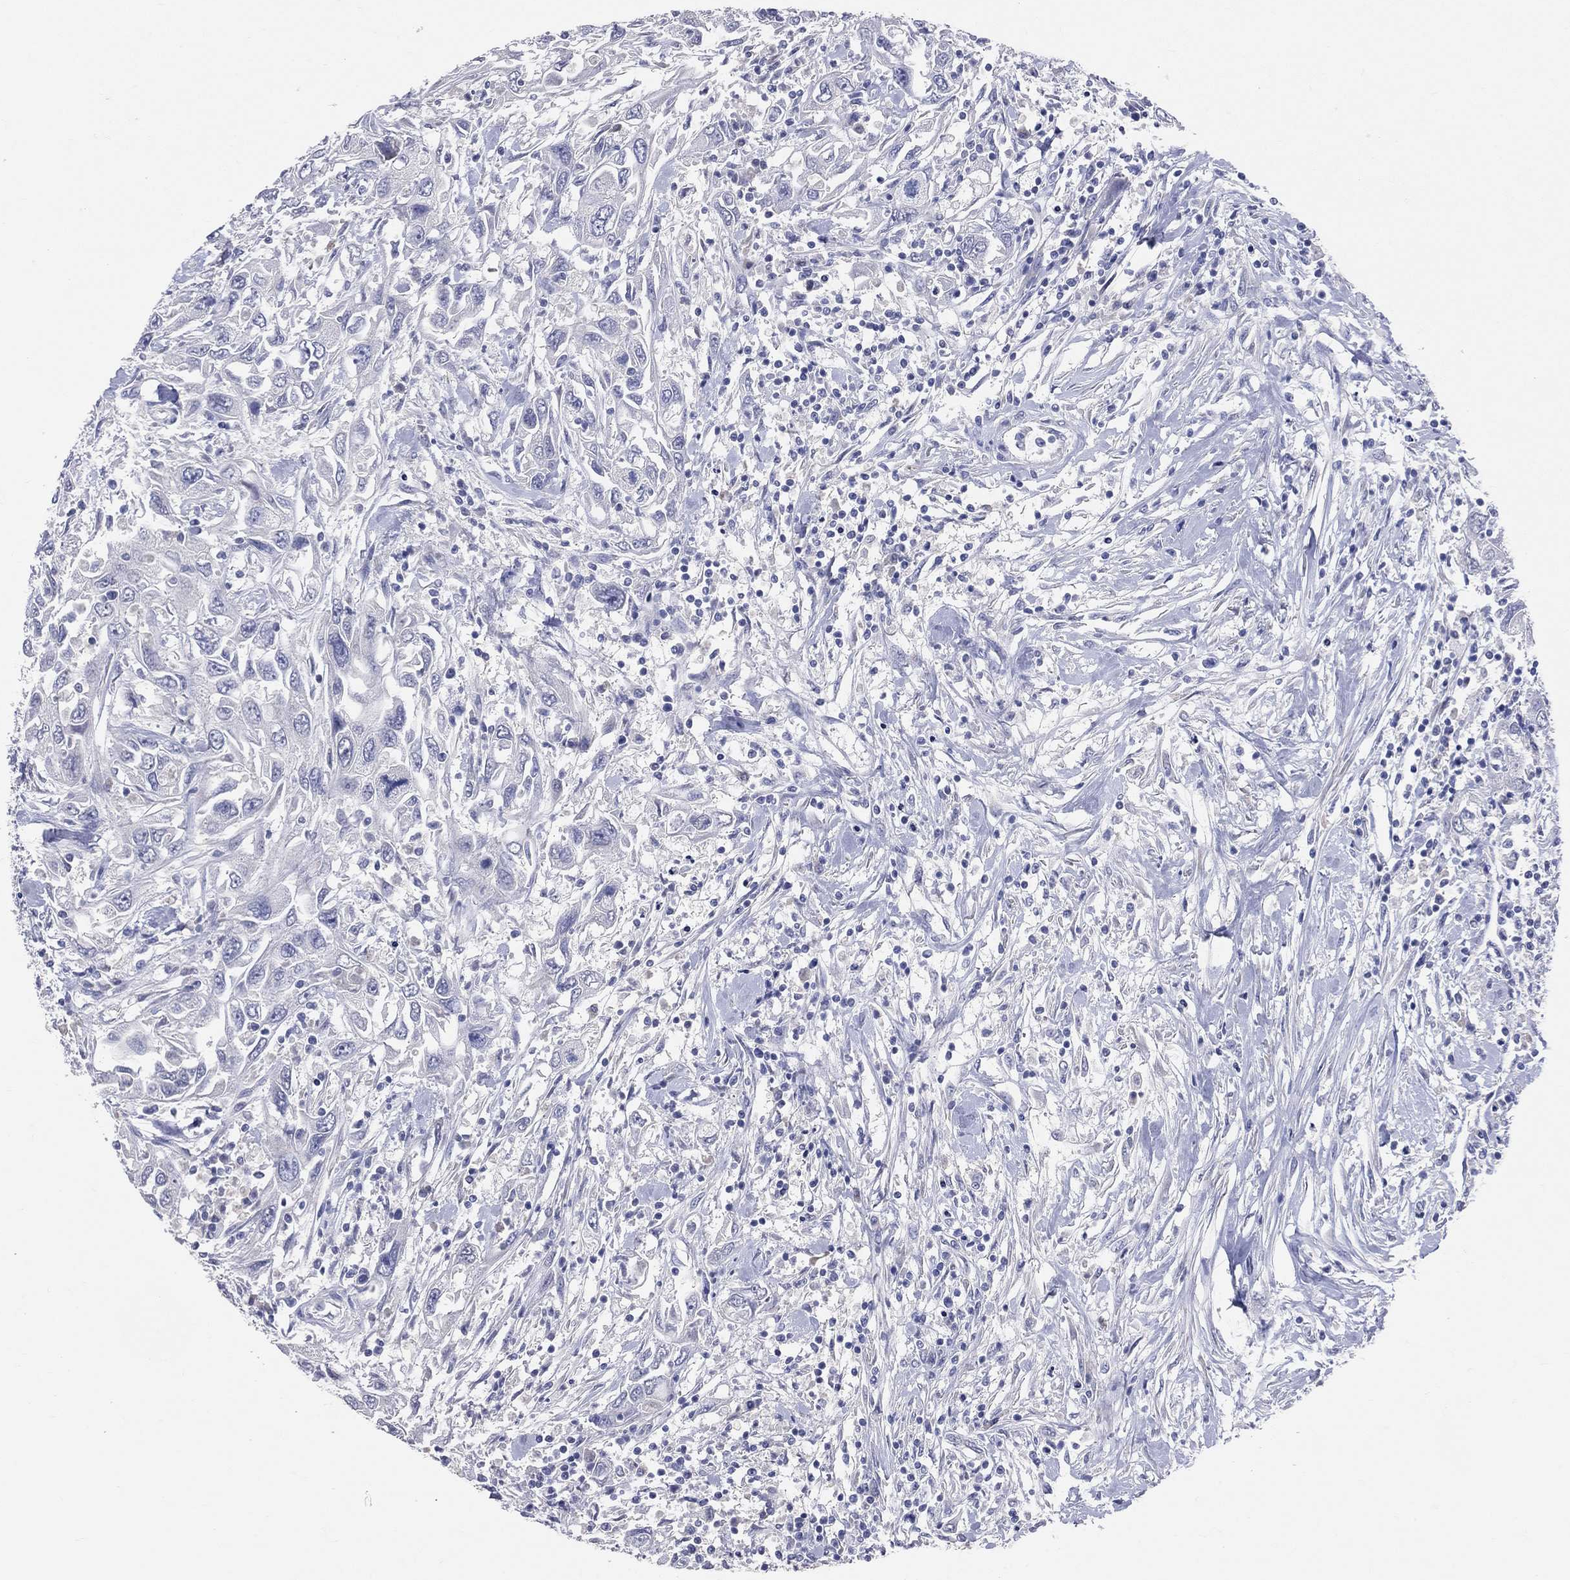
{"staining": {"intensity": "negative", "quantity": "none", "location": "none"}, "tissue": "urothelial cancer", "cell_type": "Tumor cells", "image_type": "cancer", "snomed": [{"axis": "morphology", "description": "Urothelial carcinoma, High grade"}, {"axis": "topography", "description": "Urinary bladder"}], "caption": "Immunohistochemistry (IHC) histopathology image of neoplastic tissue: human urothelial cancer stained with DAB exhibits no significant protein expression in tumor cells.", "gene": "LAT", "patient": {"sex": "male", "age": 76}}